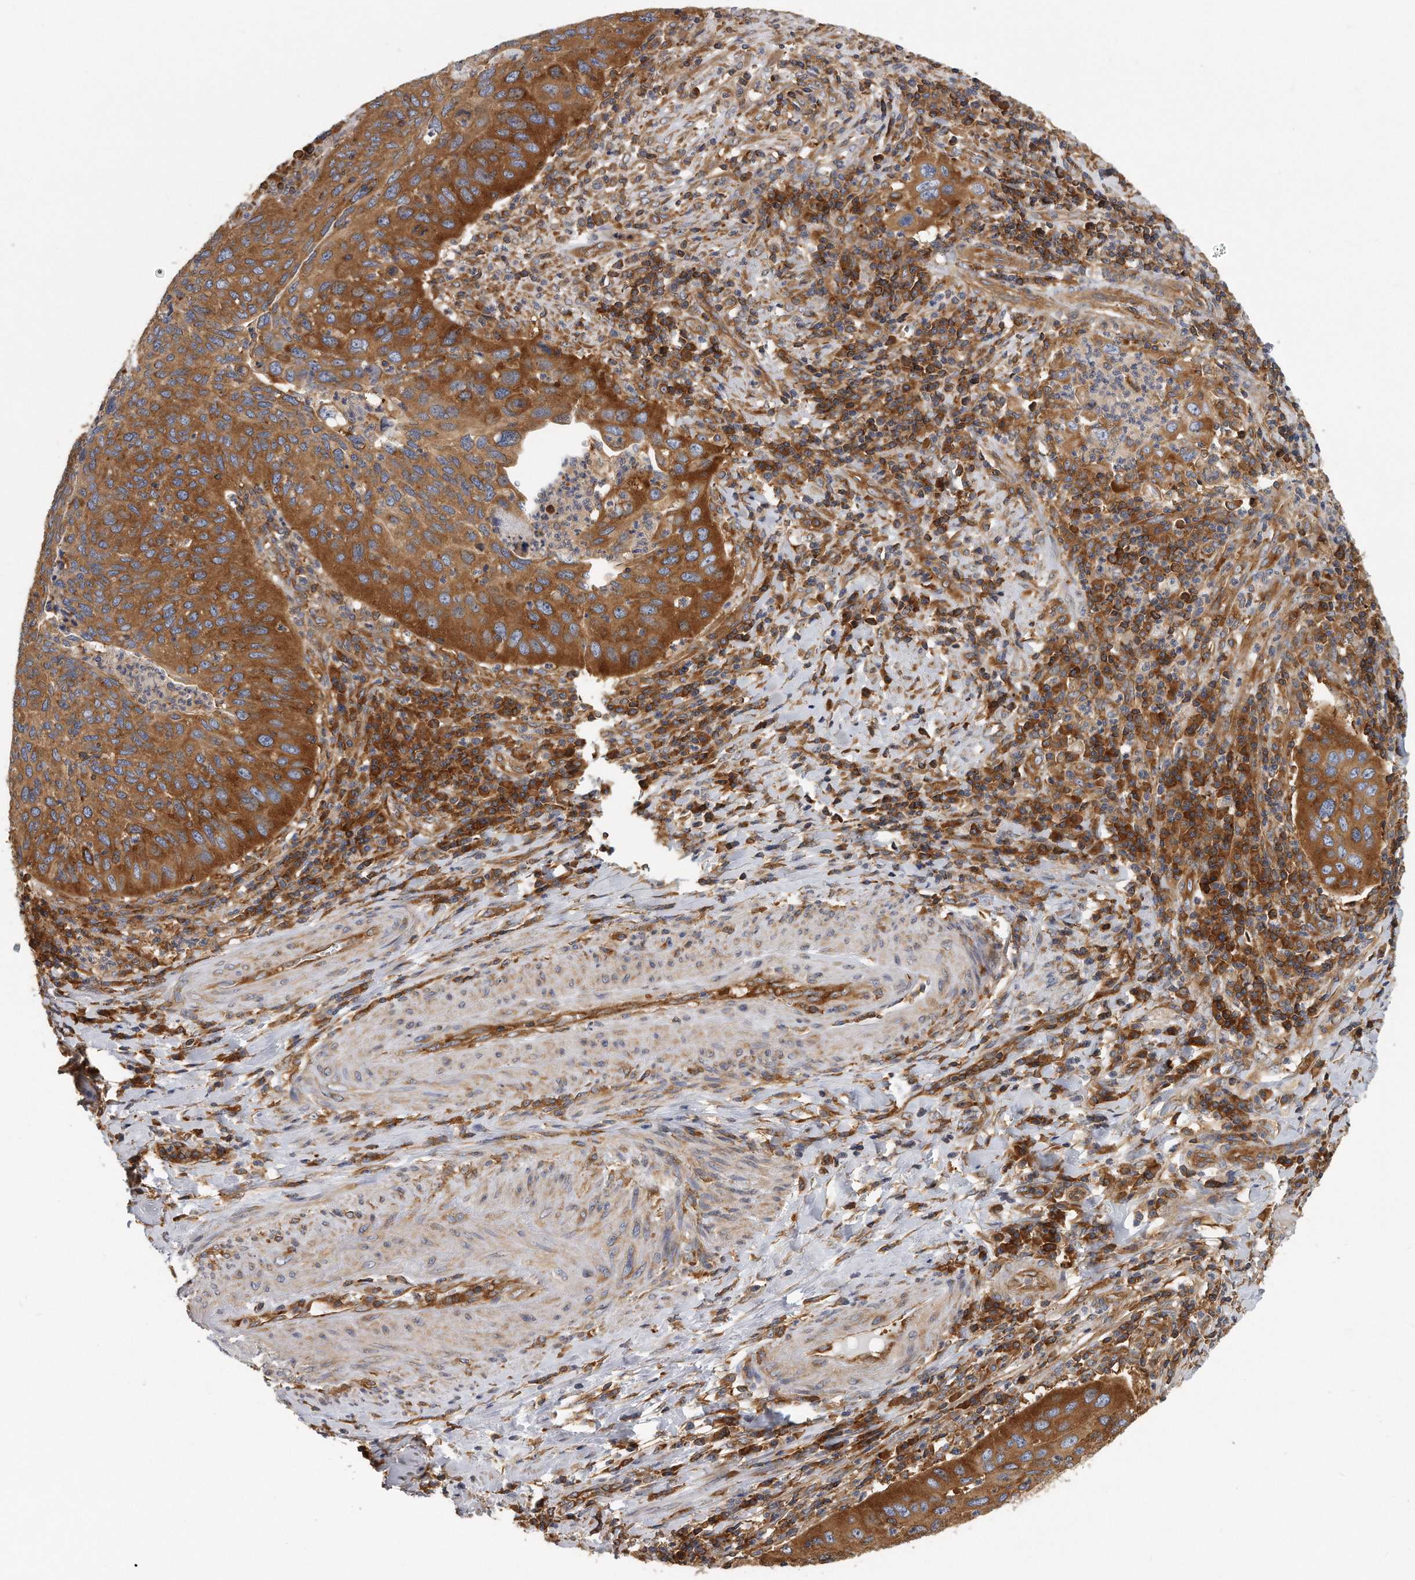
{"staining": {"intensity": "strong", "quantity": ">75%", "location": "cytoplasmic/membranous"}, "tissue": "cervical cancer", "cell_type": "Tumor cells", "image_type": "cancer", "snomed": [{"axis": "morphology", "description": "Squamous cell carcinoma, NOS"}, {"axis": "topography", "description": "Cervix"}], "caption": "Strong cytoplasmic/membranous staining is seen in about >75% of tumor cells in squamous cell carcinoma (cervical).", "gene": "EIF3I", "patient": {"sex": "female", "age": 38}}